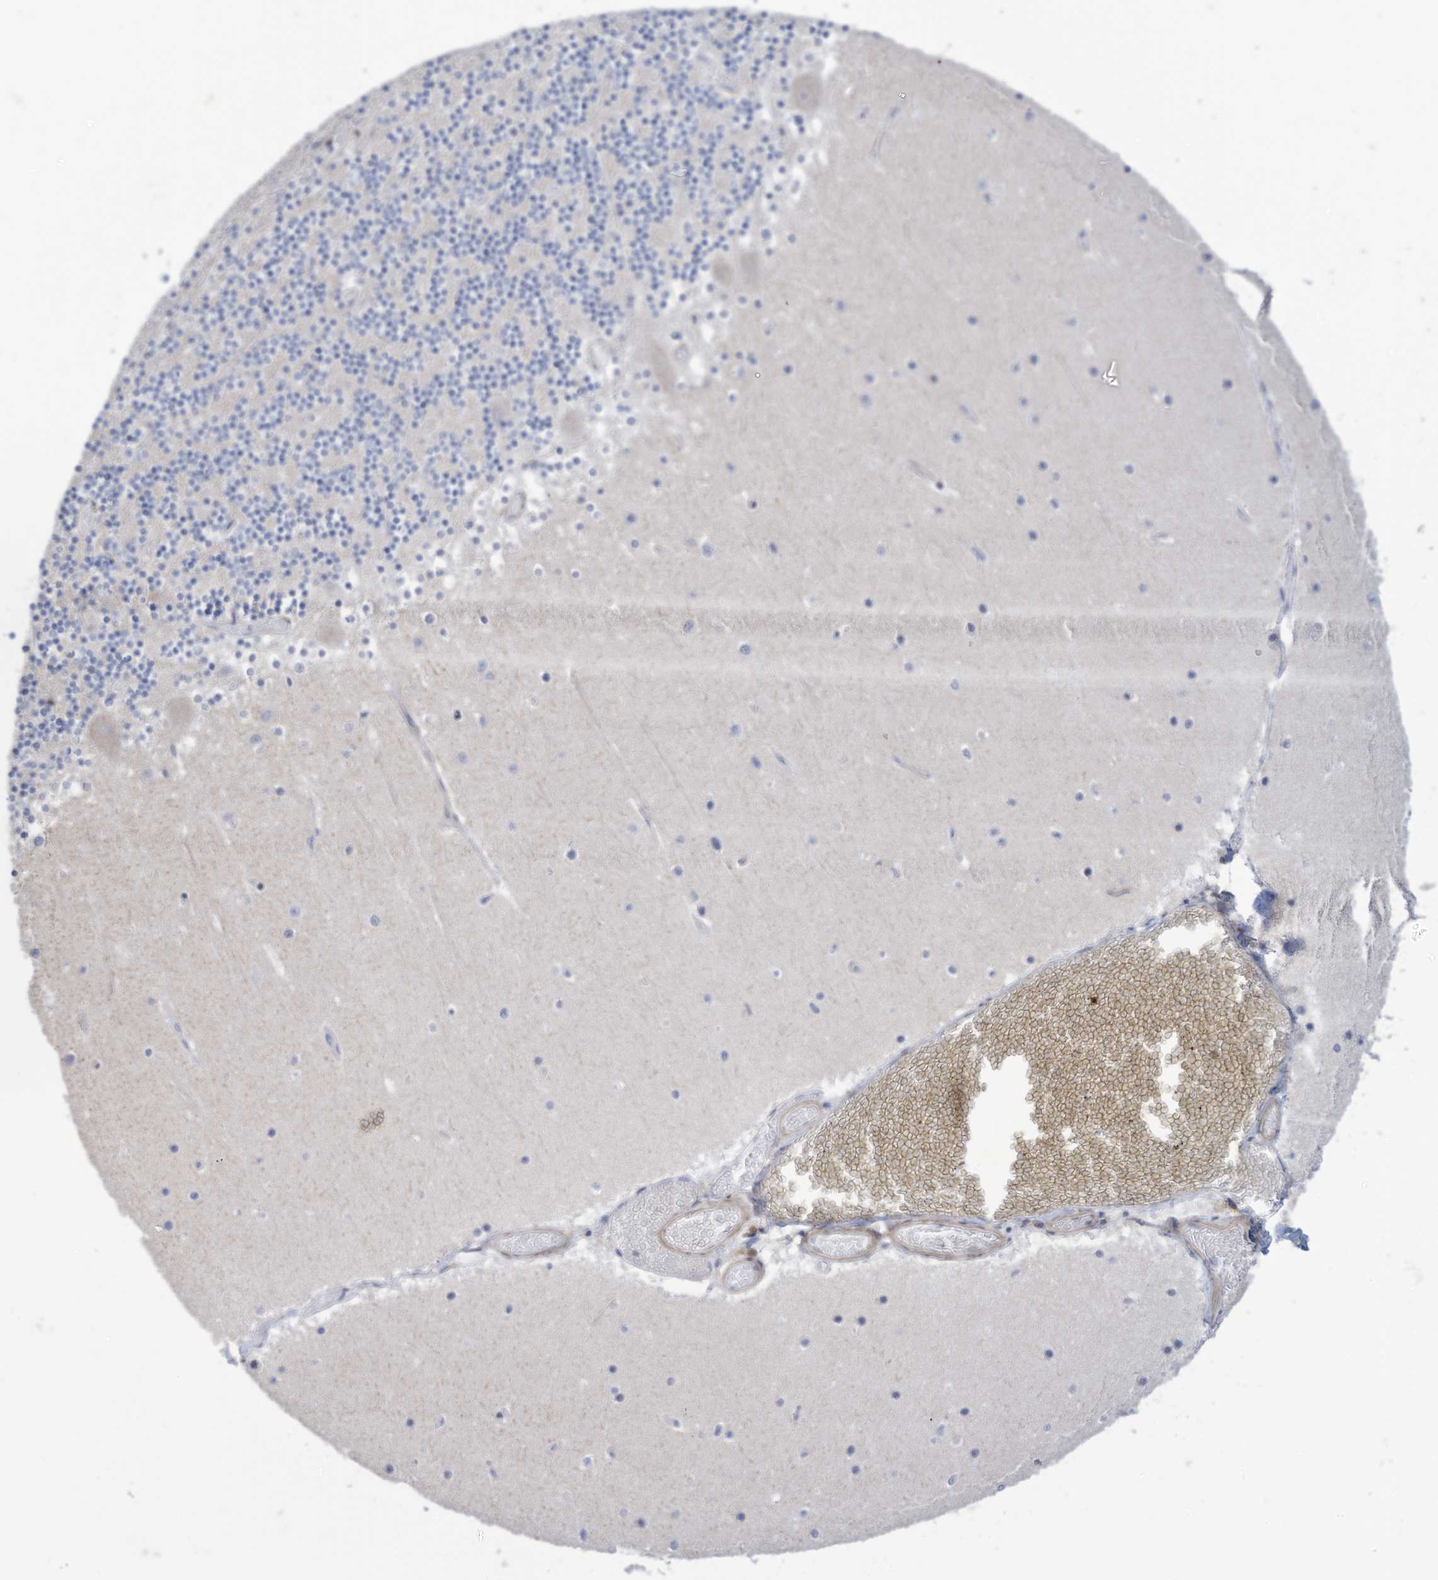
{"staining": {"intensity": "negative", "quantity": "none", "location": "none"}, "tissue": "cerebellum", "cell_type": "Cells in granular layer", "image_type": "normal", "snomed": [{"axis": "morphology", "description": "Normal tissue, NOS"}, {"axis": "topography", "description": "Cerebellum"}], "caption": "Immunohistochemistry (IHC) of benign human cerebellum displays no positivity in cells in granular layer. (DAB immunohistochemistry visualized using brightfield microscopy, high magnification).", "gene": "ZNF292", "patient": {"sex": "female", "age": 28}}